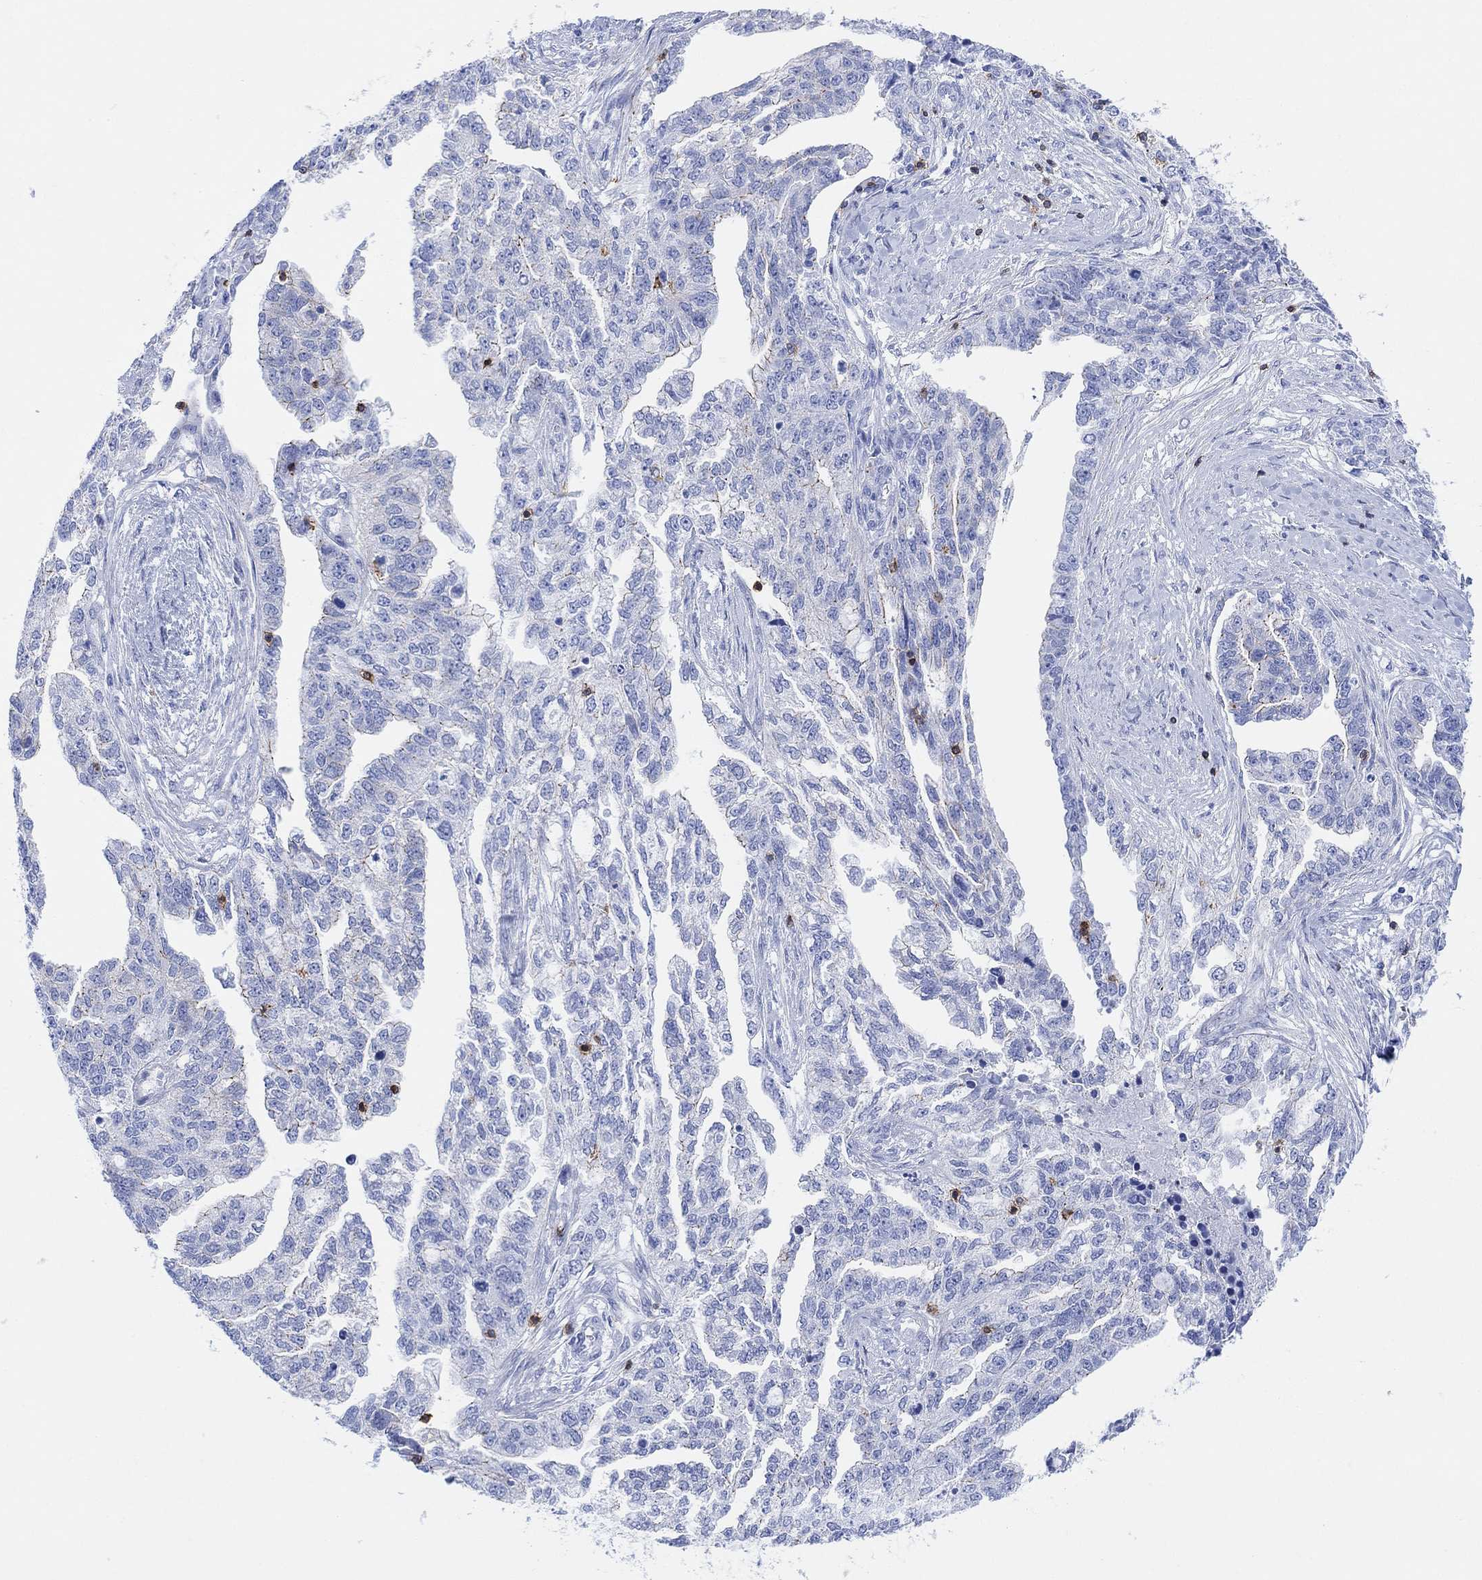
{"staining": {"intensity": "negative", "quantity": "none", "location": "none"}, "tissue": "ovarian cancer", "cell_type": "Tumor cells", "image_type": "cancer", "snomed": [{"axis": "morphology", "description": "Cystadenocarcinoma, serous, NOS"}, {"axis": "topography", "description": "Ovary"}], "caption": "Immunohistochemistry (IHC) histopathology image of serous cystadenocarcinoma (ovarian) stained for a protein (brown), which reveals no expression in tumor cells.", "gene": "GPR65", "patient": {"sex": "female", "age": 51}}